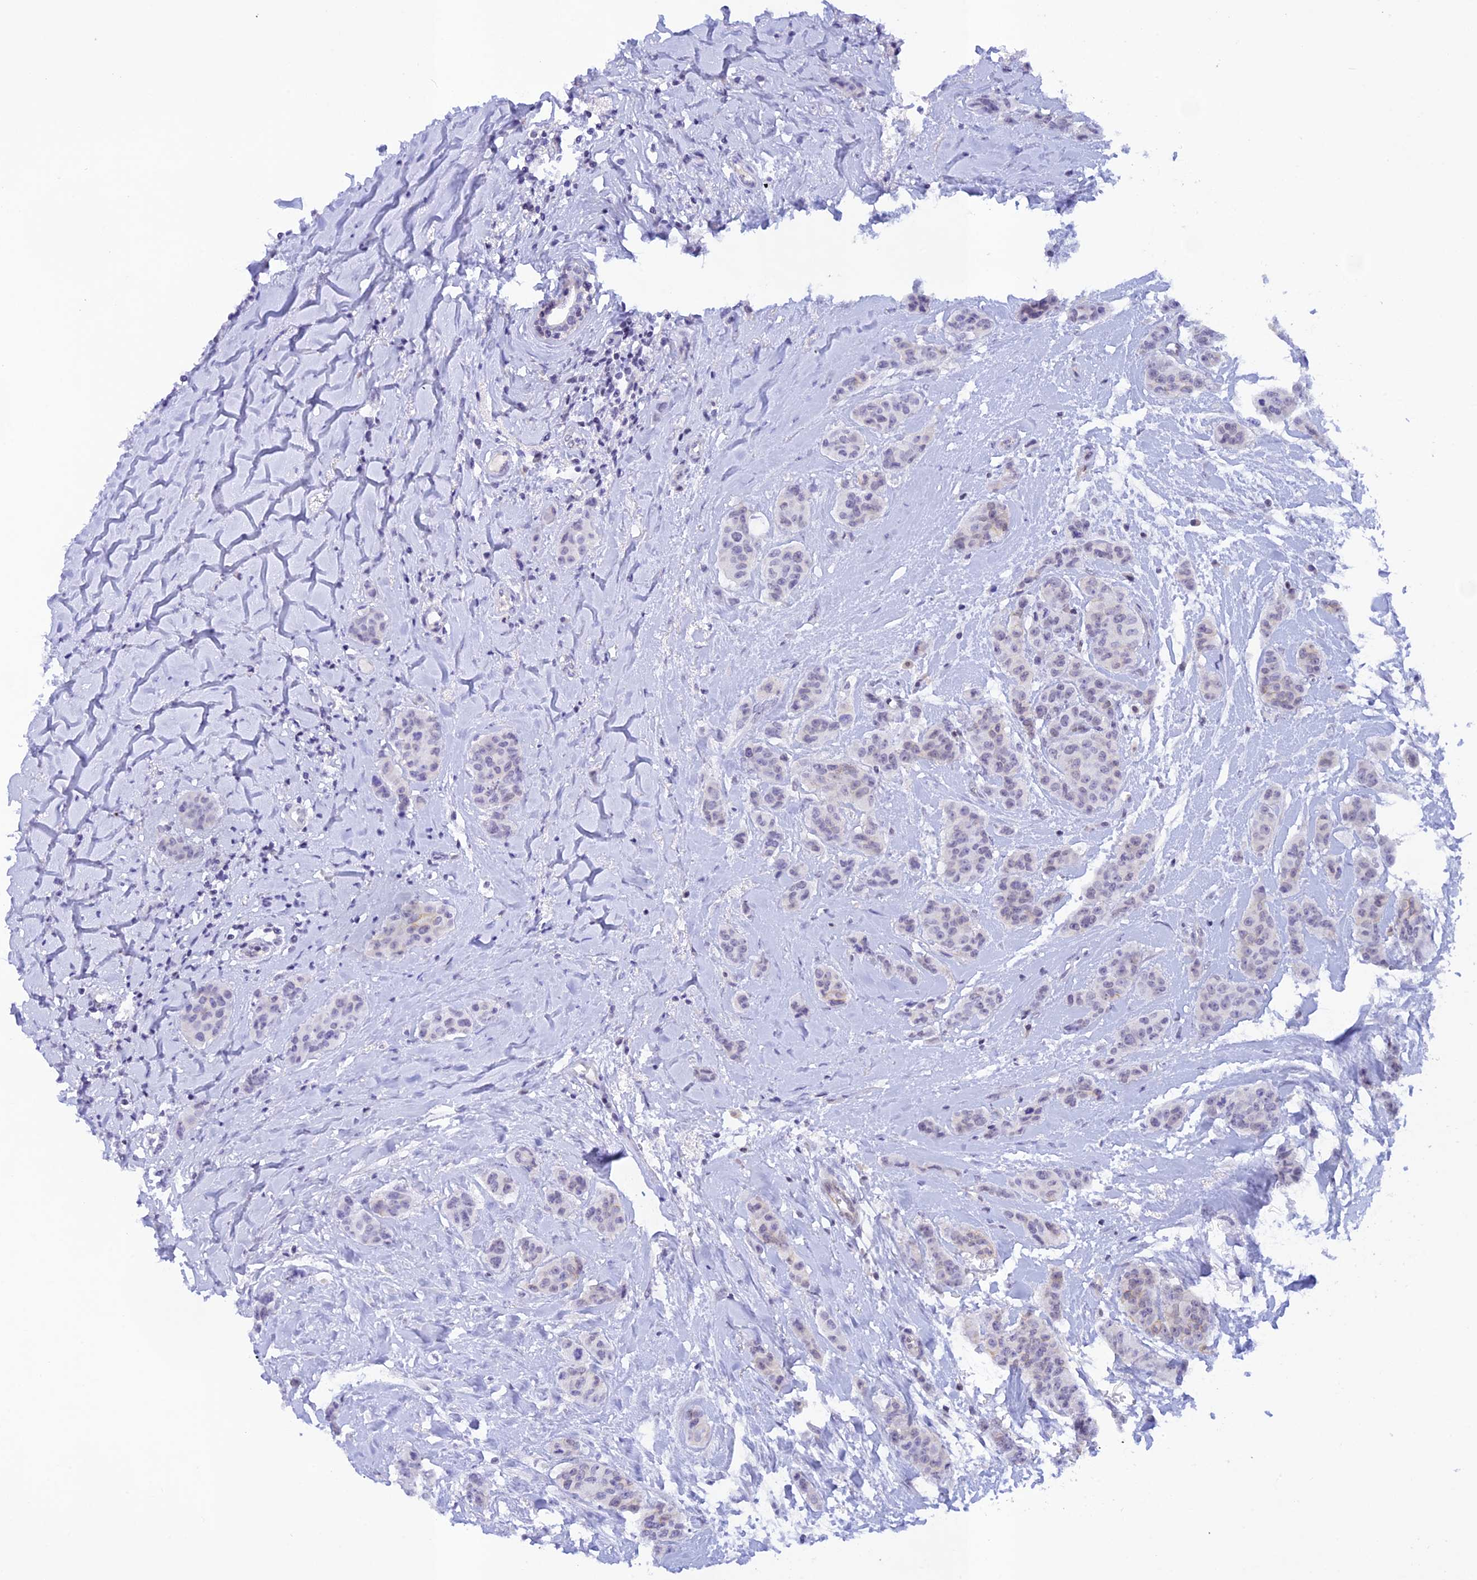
{"staining": {"intensity": "negative", "quantity": "none", "location": "none"}, "tissue": "breast cancer", "cell_type": "Tumor cells", "image_type": "cancer", "snomed": [{"axis": "morphology", "description": "Duct carcinoma"}, {"axis": "topography", "description": "Breast"}], "caption": "Tumor cells are negative for brown protein staining in intraductal carcinoma (breast).", "gene": "THAP11", "patient": {"sex": "female", "age": 40}}